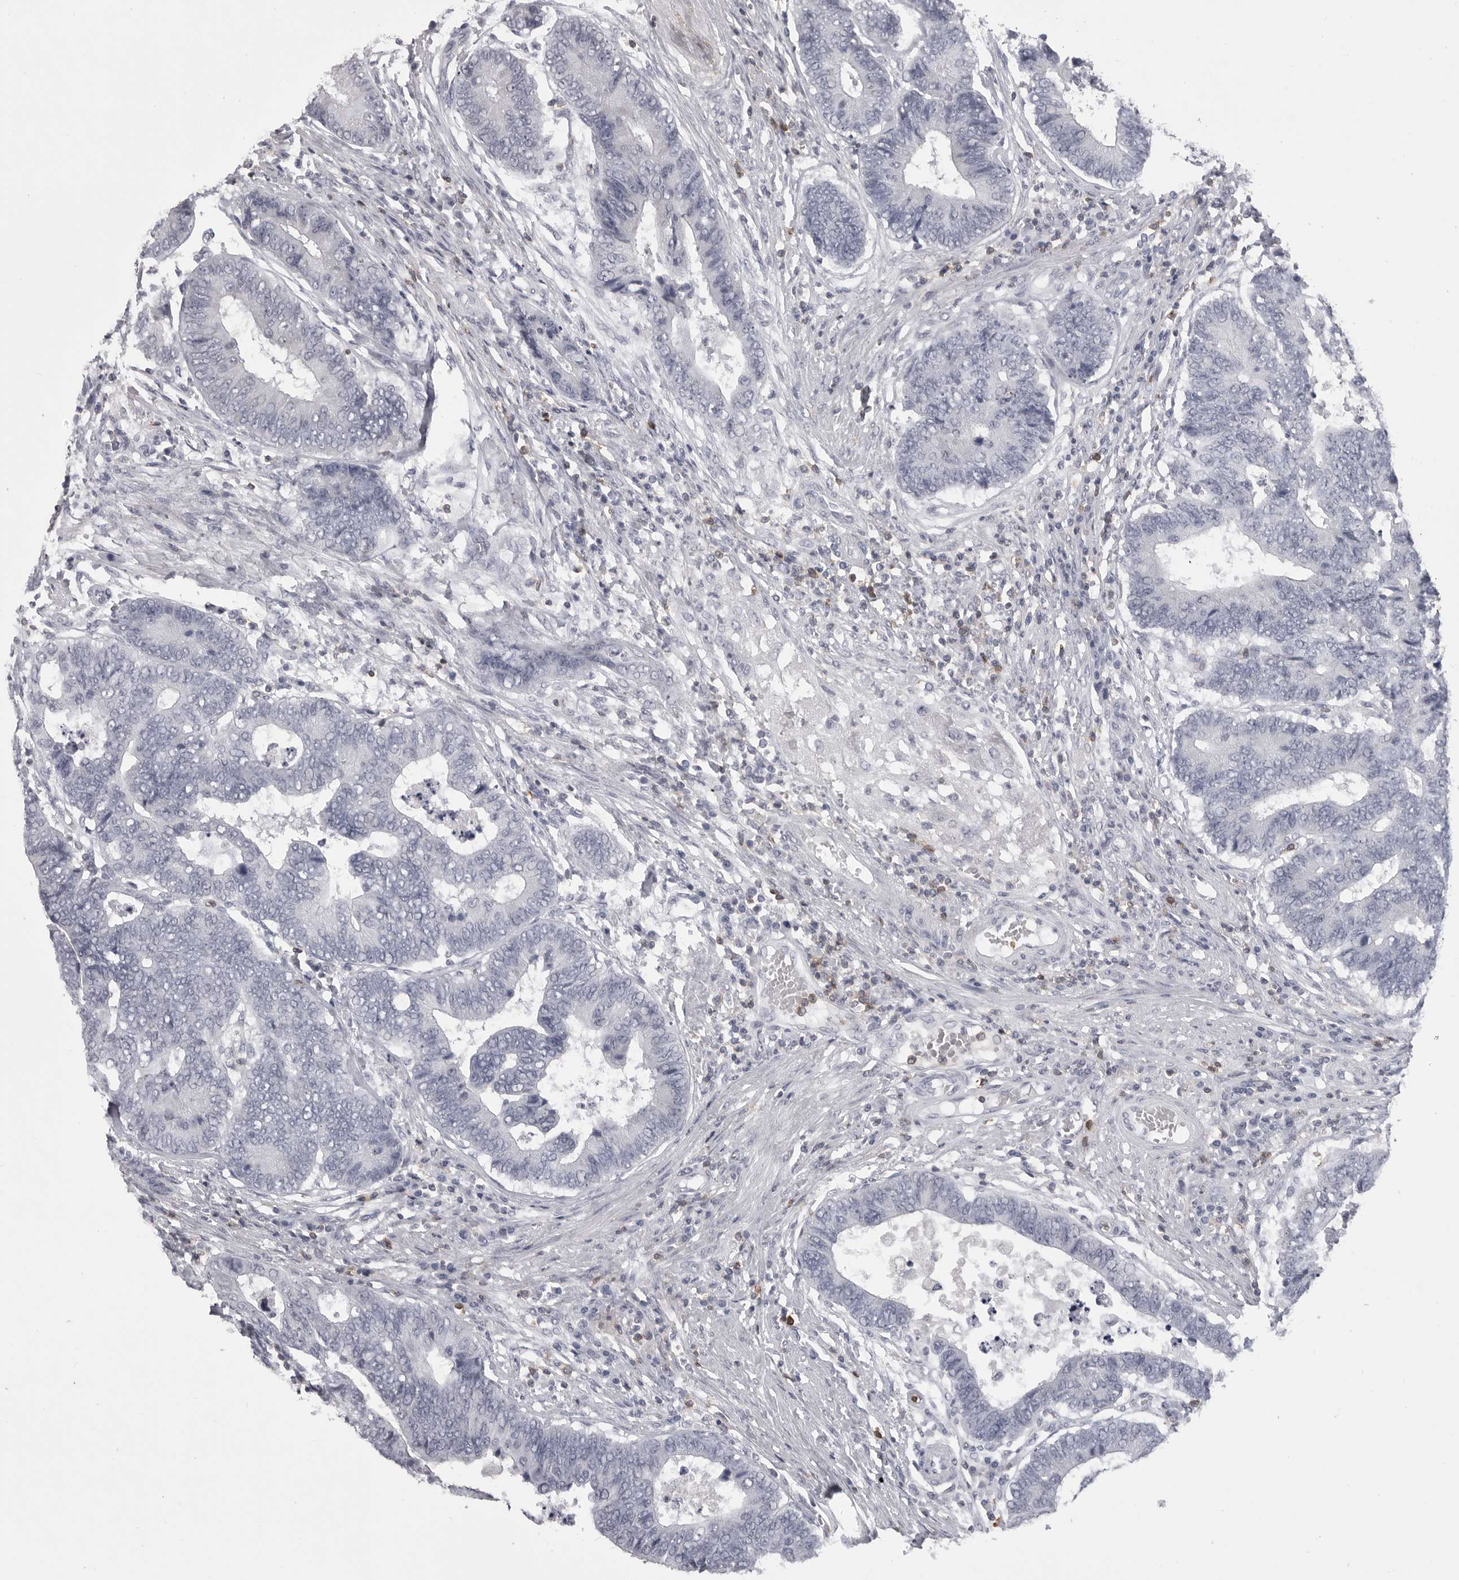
{"staining": {"intensity": "negative", "quantity": "none", "location": "none"}, "tissue": "colorectal cancer", "cell_type": "Tumor cells", "image_type": "cancer", "snomed": [{"axis": "morphology", "description": "Adenocarcinoma, NOS"}, {"axis": "topography", "description": "Rectum"}], "caption": "This image is of colorectal cancer (adenocarcinoma) stained with immunohistochemistry (IHC) to label a protein in brown with the nuclei are counter-stained blue. There is no expression in tumor cells.", "gene": "ITGAL", "patient": {"sex": "male", "age": 84}}